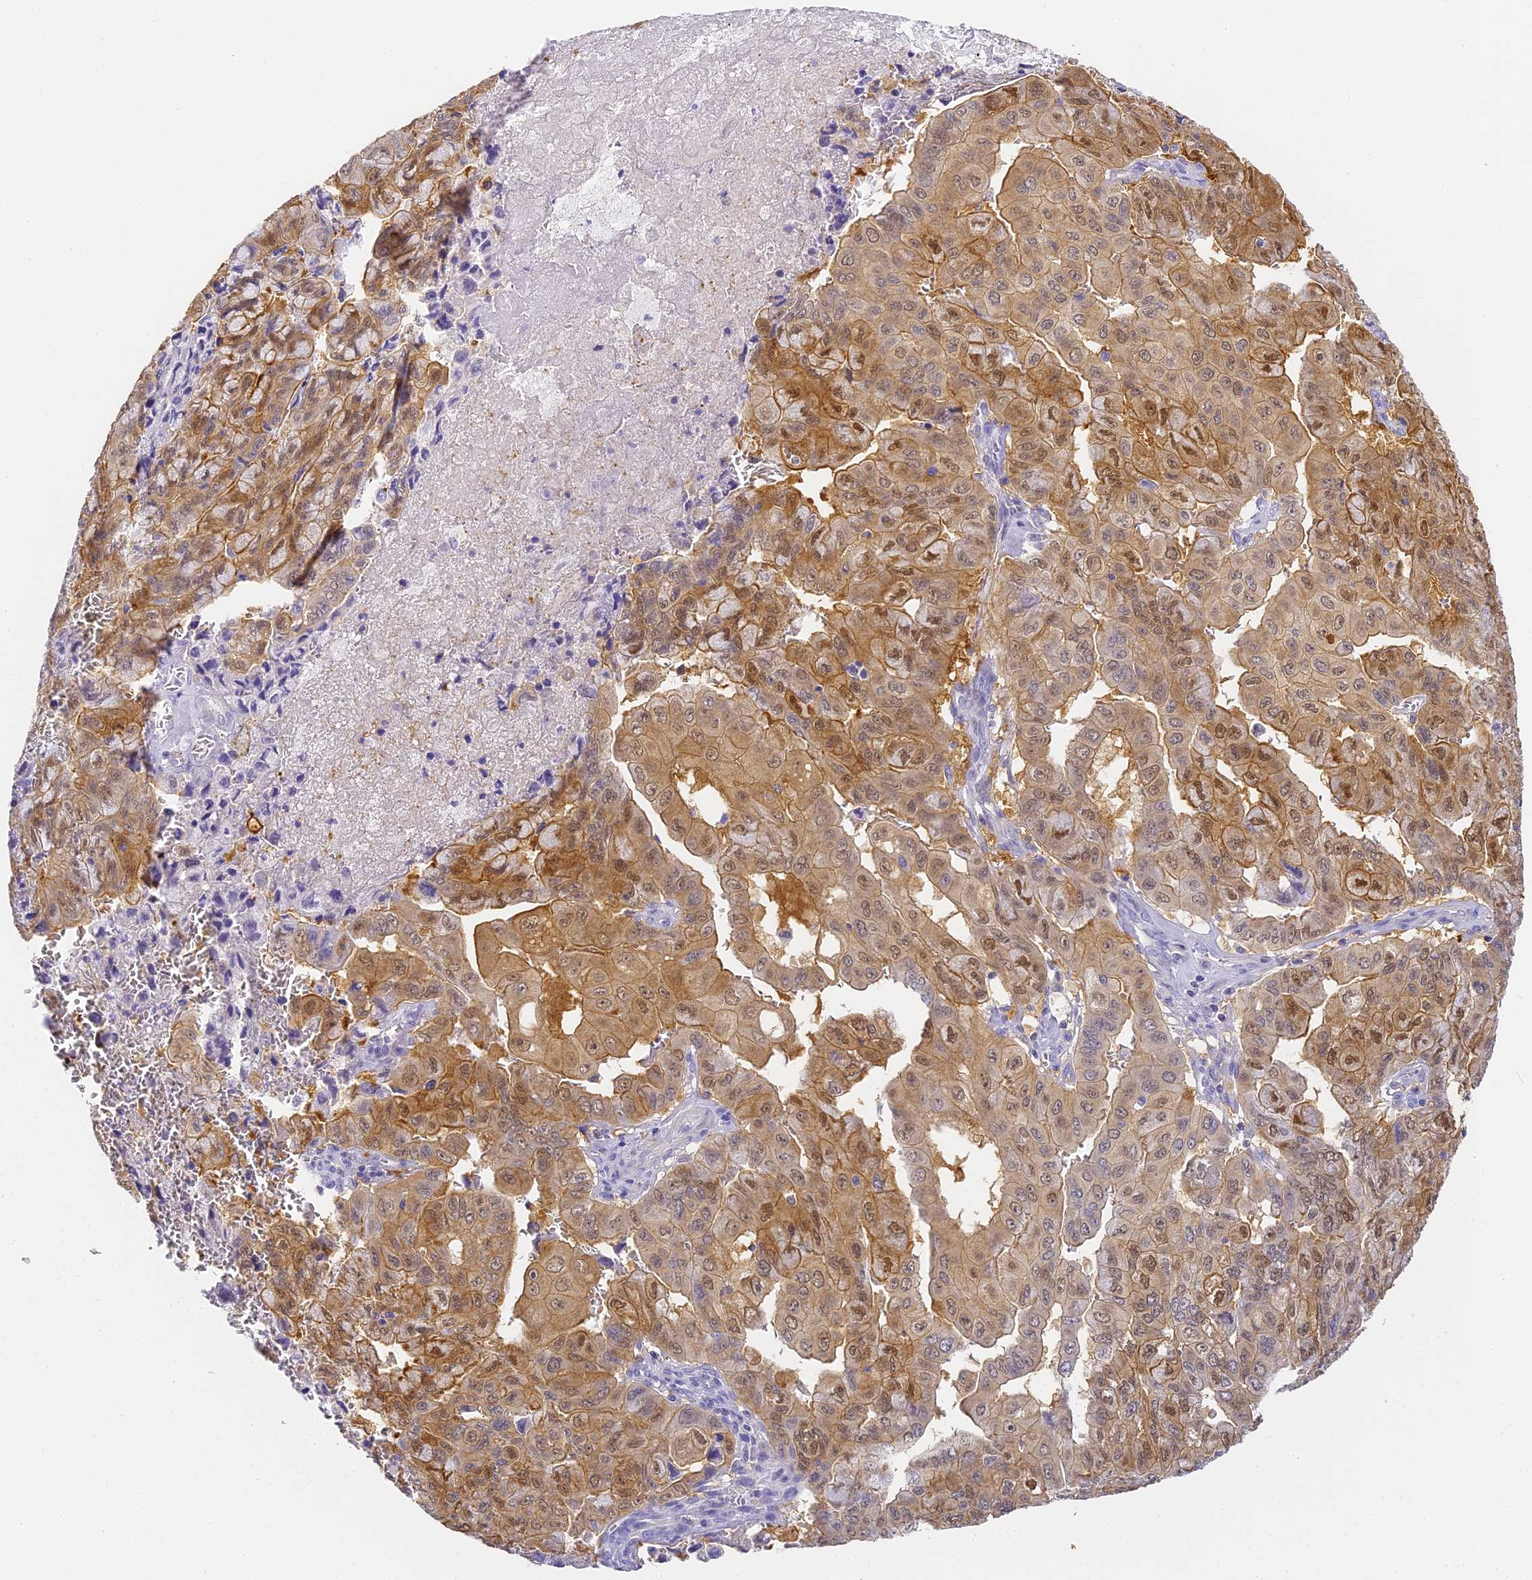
{"staining": {"intensity": "moderate", "quantity": ">75%", "location": "cytoplasmic/membranous,nuclear"}, "tissue": "pancreatic cancer", "cell_type": "Tumor cells", "image_type": "cancer", "snomed": [{"axis": "morphology", "description": "Adenocarcinoma, NOS"}, {"axis": "topography", "description": "Pancreas"}], "caption": "A high-resolution micrograph shows IHC staining of adenocarcinoma (pancreatic), which demonstrates moderate cytoplasmic/membranous and nuclear expression in about >75% of tumor cells.", "gene": "ABHD14A-ACY1", "patient": {"sex": "male", "age": 51}}